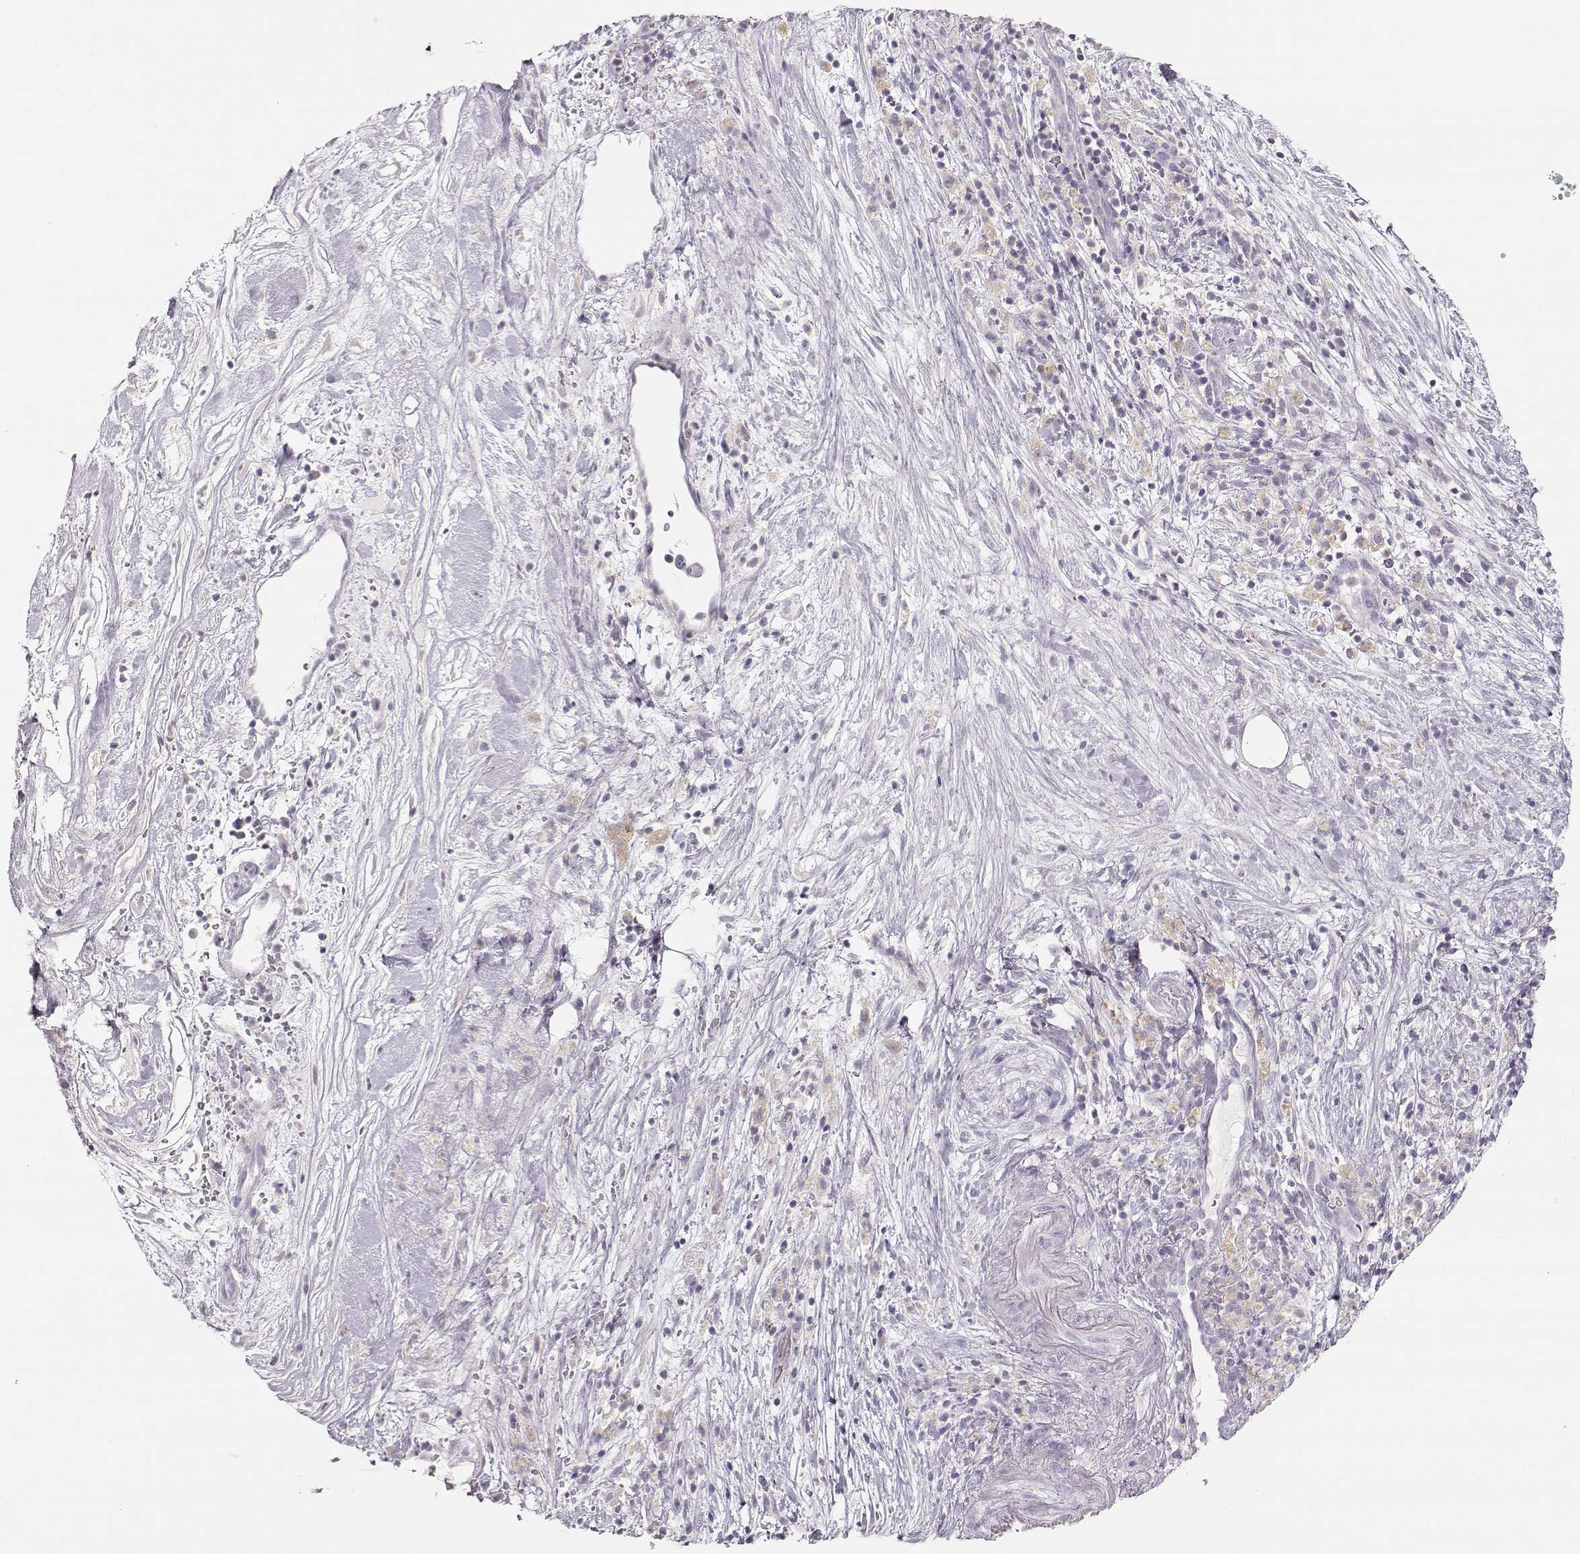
{"staining": {"intensity": "negative", "quantity": "none", "location": "none"}, "tissue": "pancreatic cancer", "cell_type": "Tumor cells", "image_type": "cancer", "snomed": [{"axis": "morphology", "description": "Adenocarcinoma, NOS"}, {"axis": "topography", "description": "Pancreas"}], "caption": "This image is of adenocarcinoma (pancreatic) stained with immunohistochemistry (IHC) to label a protein in brown with the nuclei are counter-stained blue. There is no positivity in tumor cells.", "gene": "LEPR", "patient": {"sex": "male", "age": 44}}